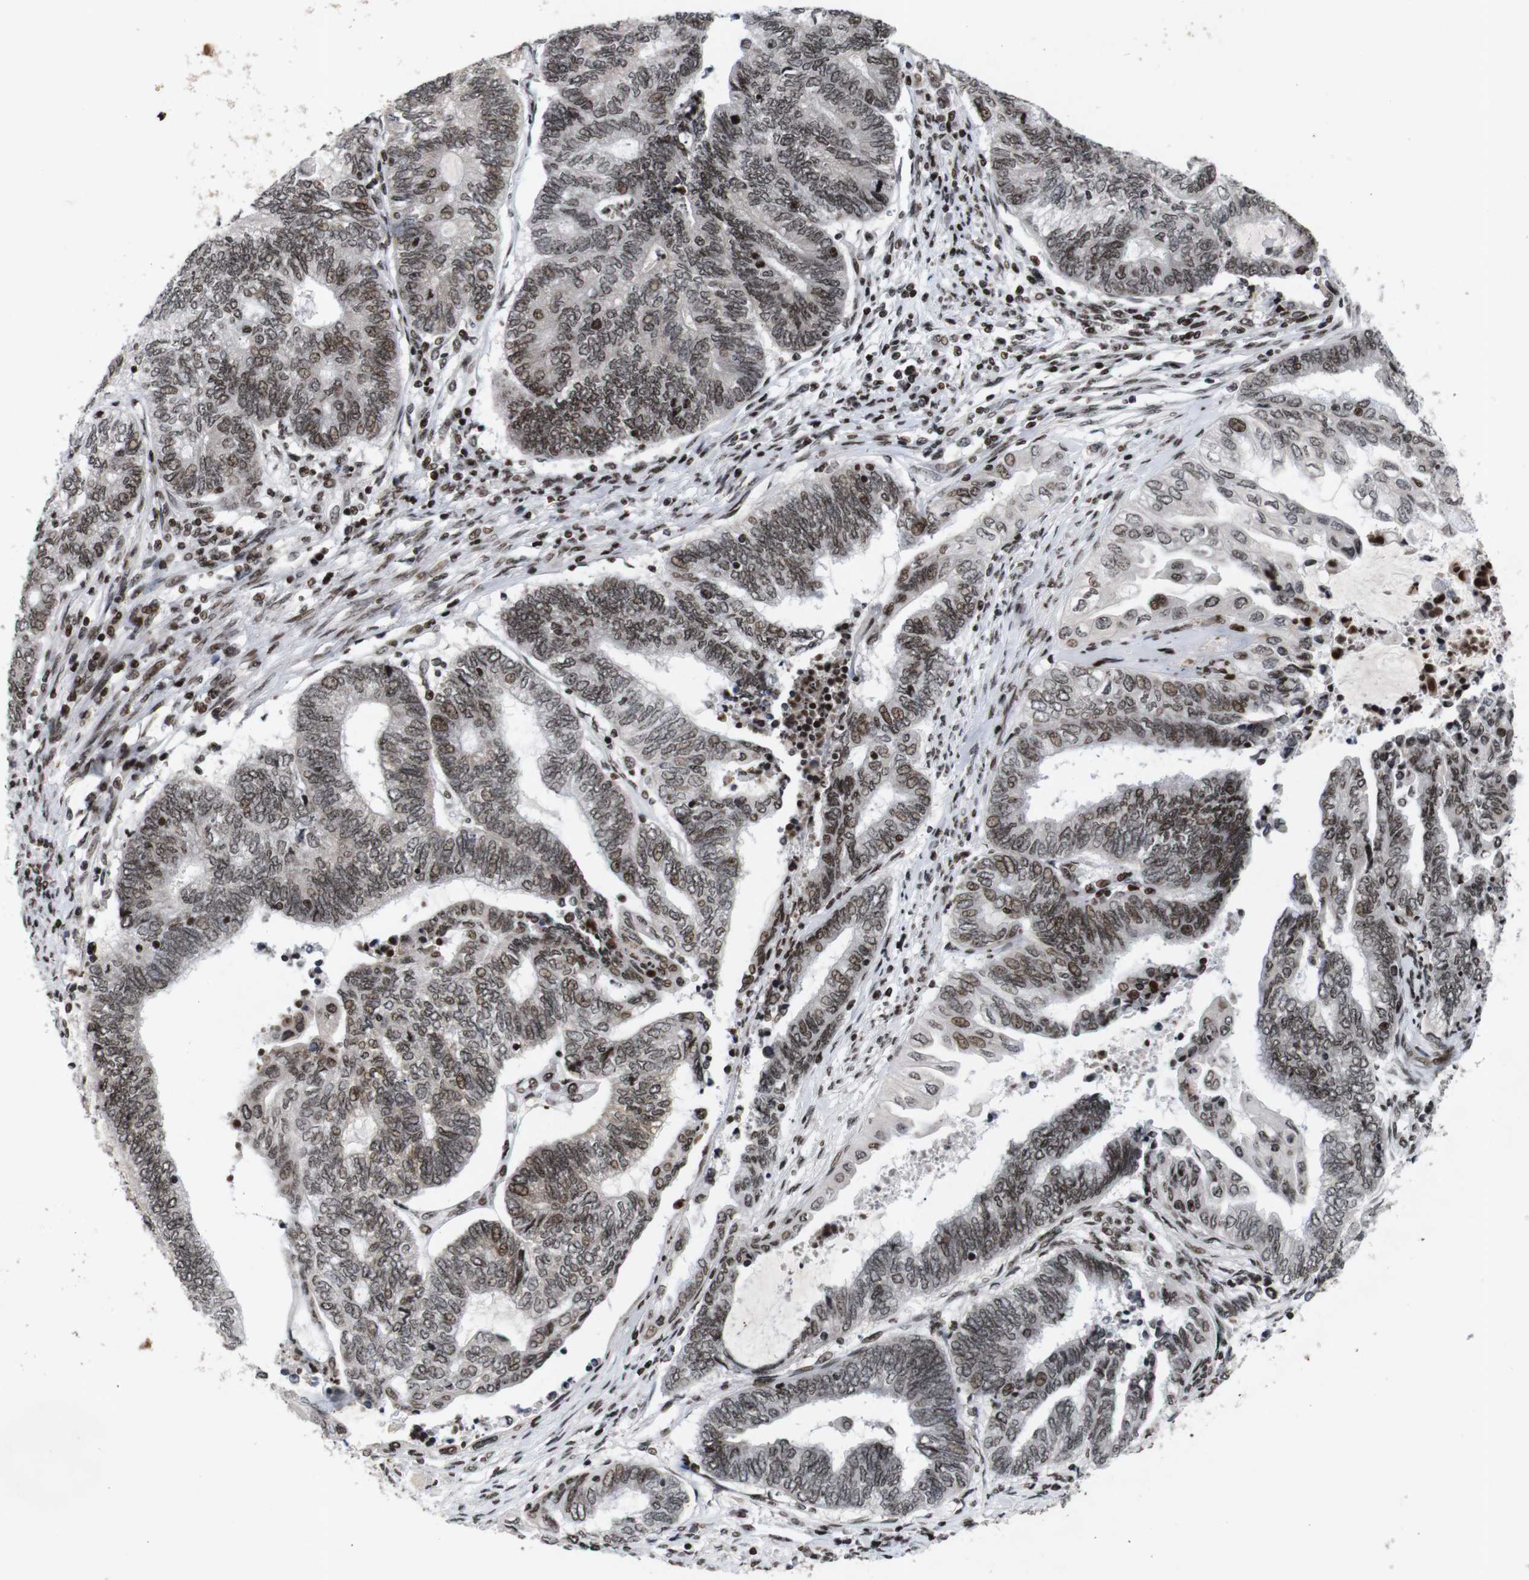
{"staining": {"intensity": "moderate", "quantity": ">75%", "location": "nuclear"}, "tissue": "endometrial cancer", "cell_type": "Tumor cells", "image_type": "cancer", "snomed": [{"axis": "morphology", "description": "Adenocarcinoma, NOS"}, {"axis": "topography", "description": "Uterus"}, {"axis": "topography", "description": "Endometrium"}], "caption": "Approximately >75% of tumor cells in human endometrial cancer display moderate nuclear protein positivity as visualized by brown immunohistochemical staining.", "gene": "MAGEH1", "patient": {"sex": "female", "age": 70}}